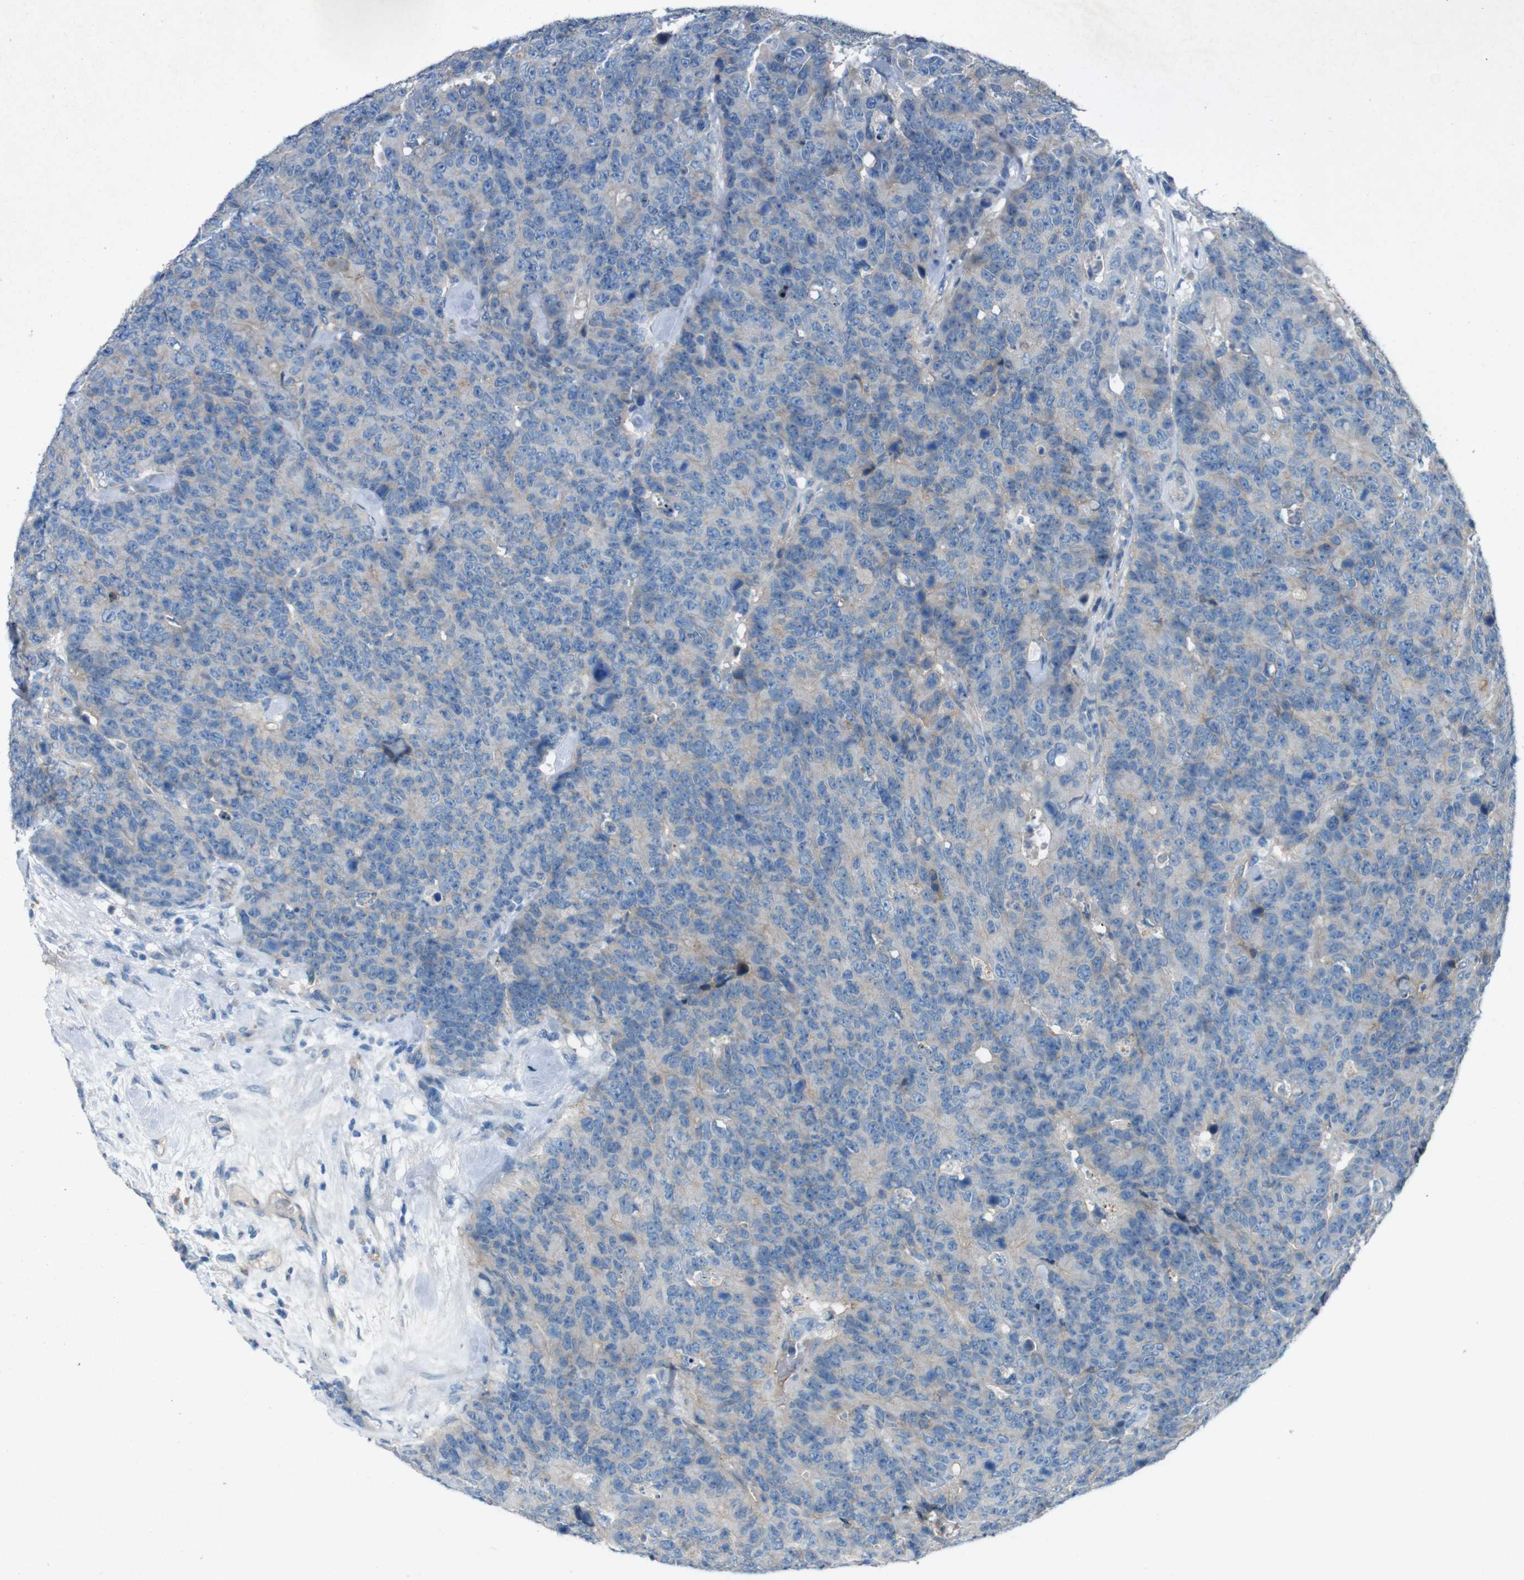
{"staining": {"intensity": "weak", "quantity": "<25%", "location": "cytoplasmic/membranous"}, "tissue": "colorectal cancer", "cell_type": "Tumor cells", "image_type": "cancer", "snomed": [{"axis": "morphology", "description": "Adenocarcinoma, NOS"}, {"axis": "topography", "description": "Colon"}], "caption": "The photomicrograph displays no staining of tumor cells in colorectal cancer (adenocarcinoma).", "gene": "PVR", "patient": {"sex": "female", "age": 86}}